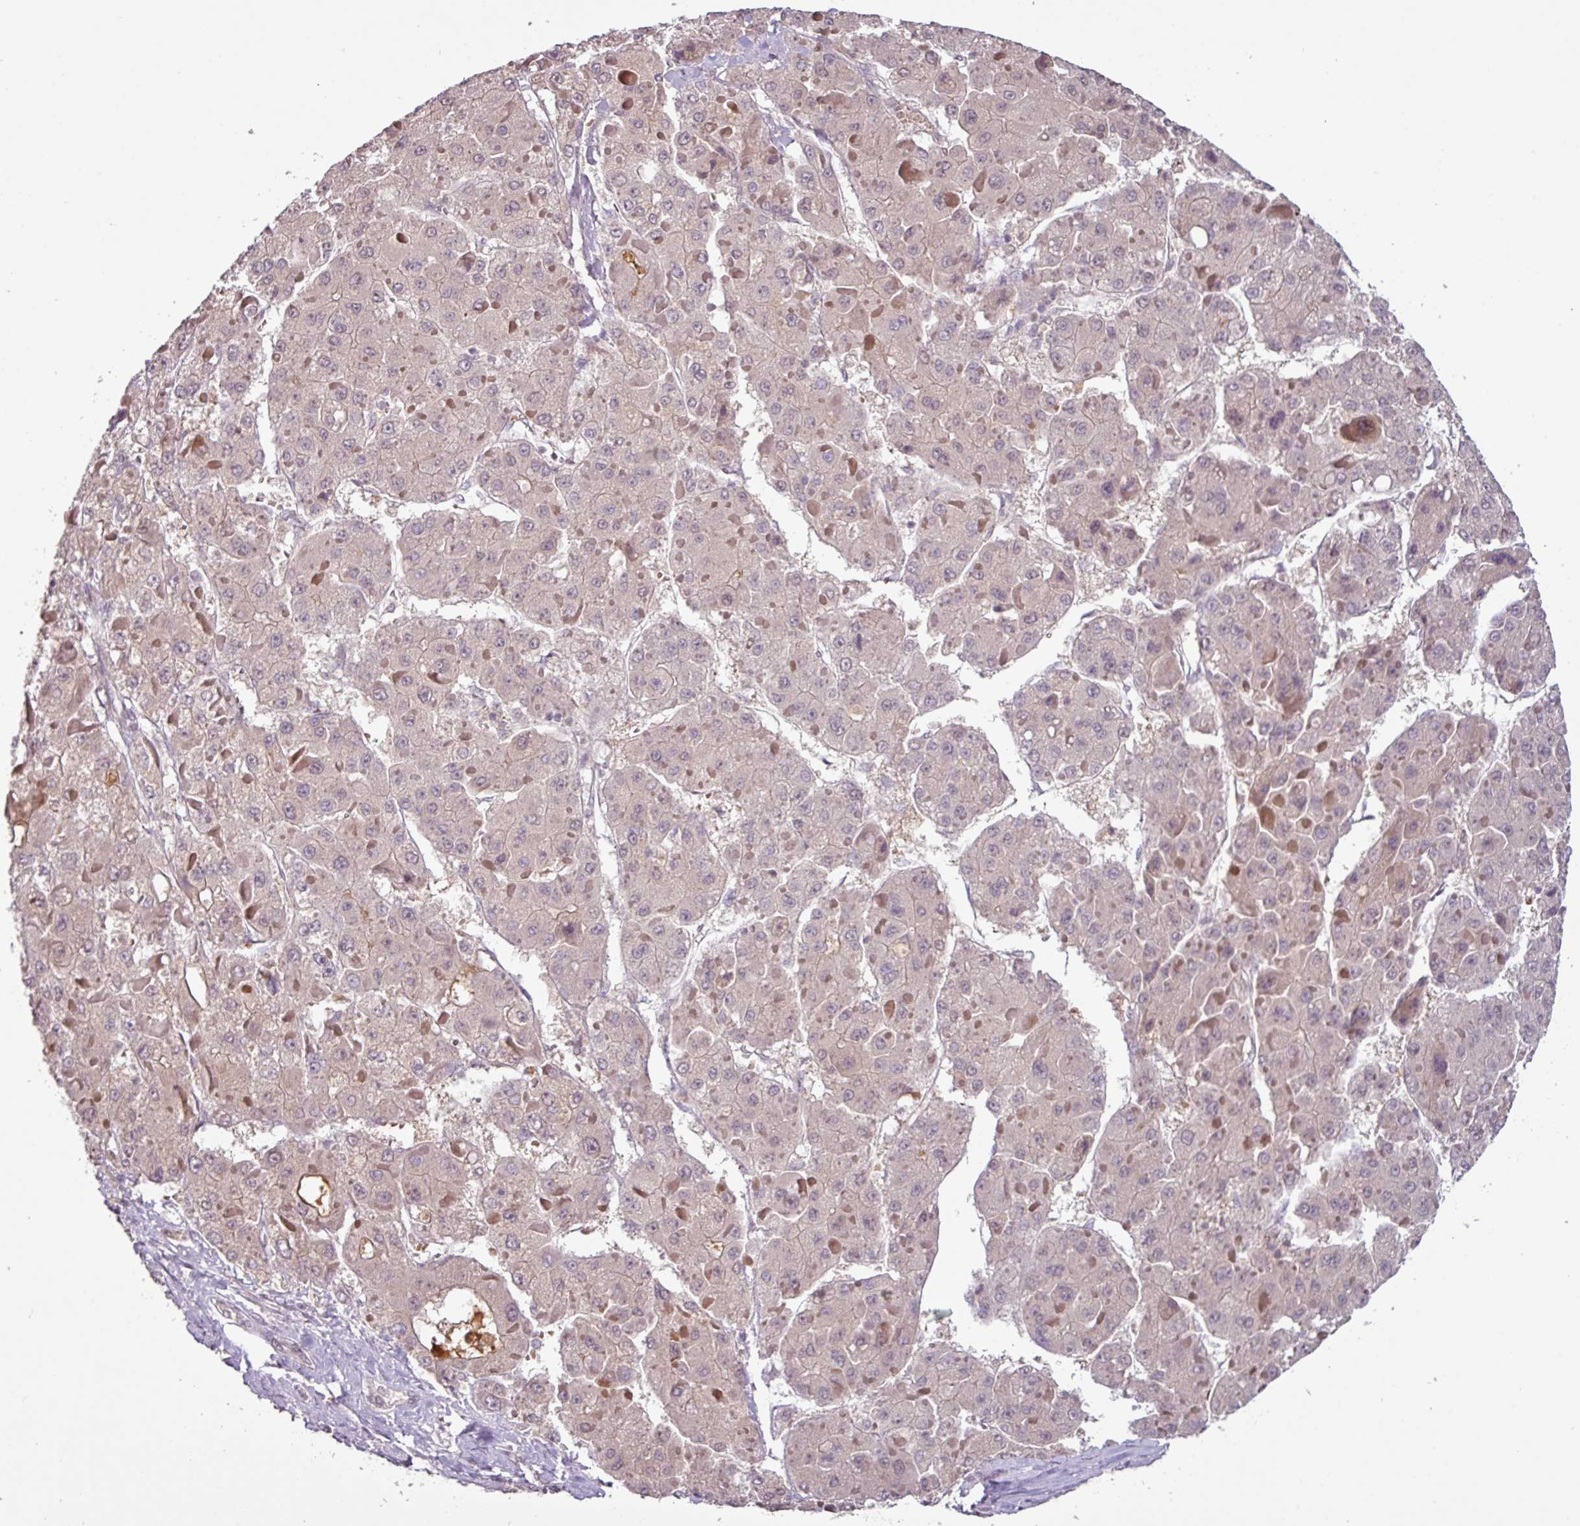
{"staining": {"intensity": "negative", "quantity": "none", "location": "none"}, "tissue": "liver cancer", "cell_type": "Tumor cells", "image_type": "cancer", "snomed": [{"axis": "morphology", "description": "Carcinoma, Hepatocellular, NOS"}, {"axis": "topography", "description": "Liver"}], "caption": "IHC micrograph of neoplastic tissue: human liver cancer (hepatocellular carcinoma) stained with DAB (3,3'-diaminobenzidine) demonstrates no significant protein staining in tumor cells. (IHC, brightfield microscopy, high magnification).", "gene": "SLC5A10", "patient": {"sex": "female", "age": 73}}